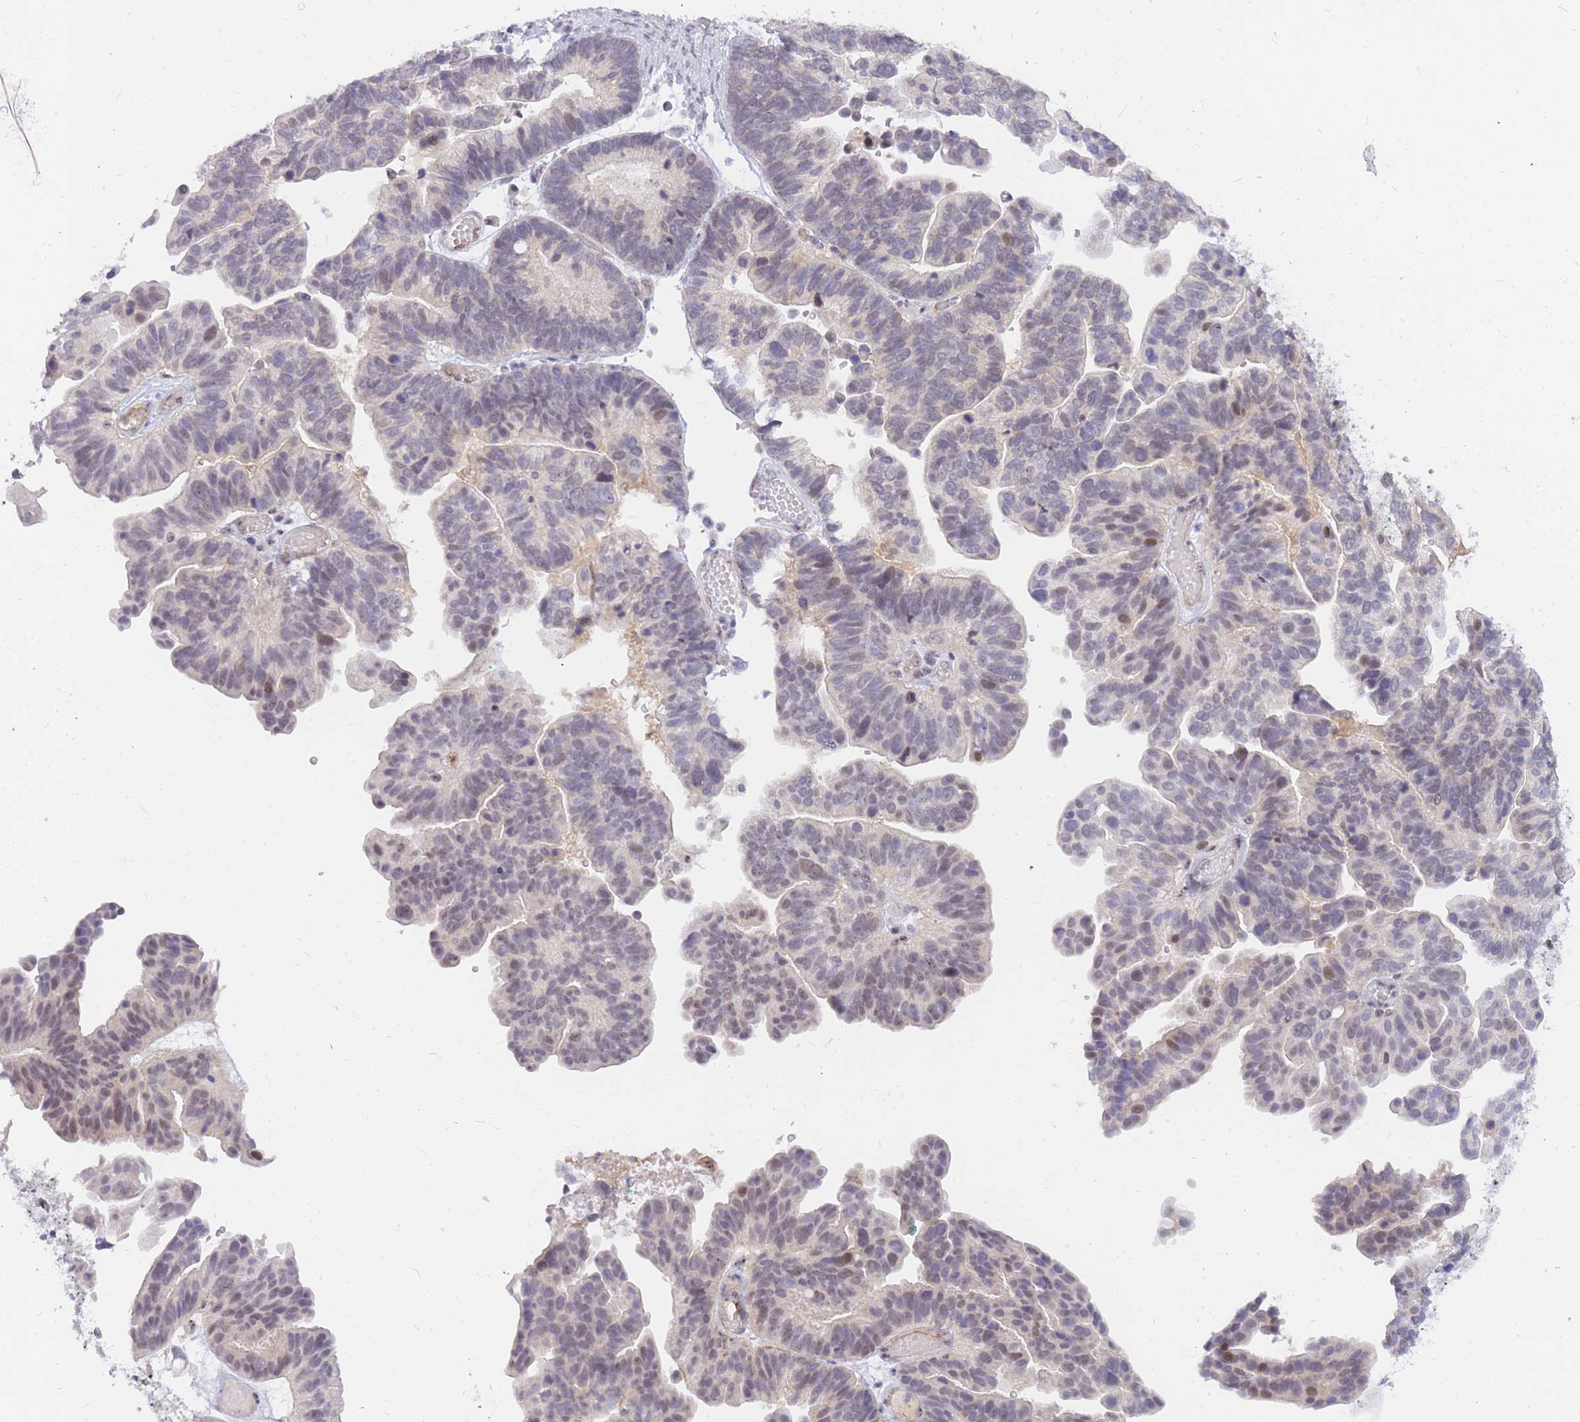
{"staining": {"intensity": "moderate", "quantity": "<25%", "location": "nuclear"}, "tissue": "ovarian cancer", "cell_type": "Tumor cells", "image_type": "cancer", "snomed": [{"axis": "morphology", "description": "Cystadenocarcinoma, serous, NOS"}, {"axis": "topography", "description": "Ovary"}], "caption": "About <25% of tumor cells in human ovarian cancer show moderate nuclear protein expression as visualized by brown immunohistochemical staining.", "gene": "TLE2", "patient": {"sex": "female", "age": 56}}